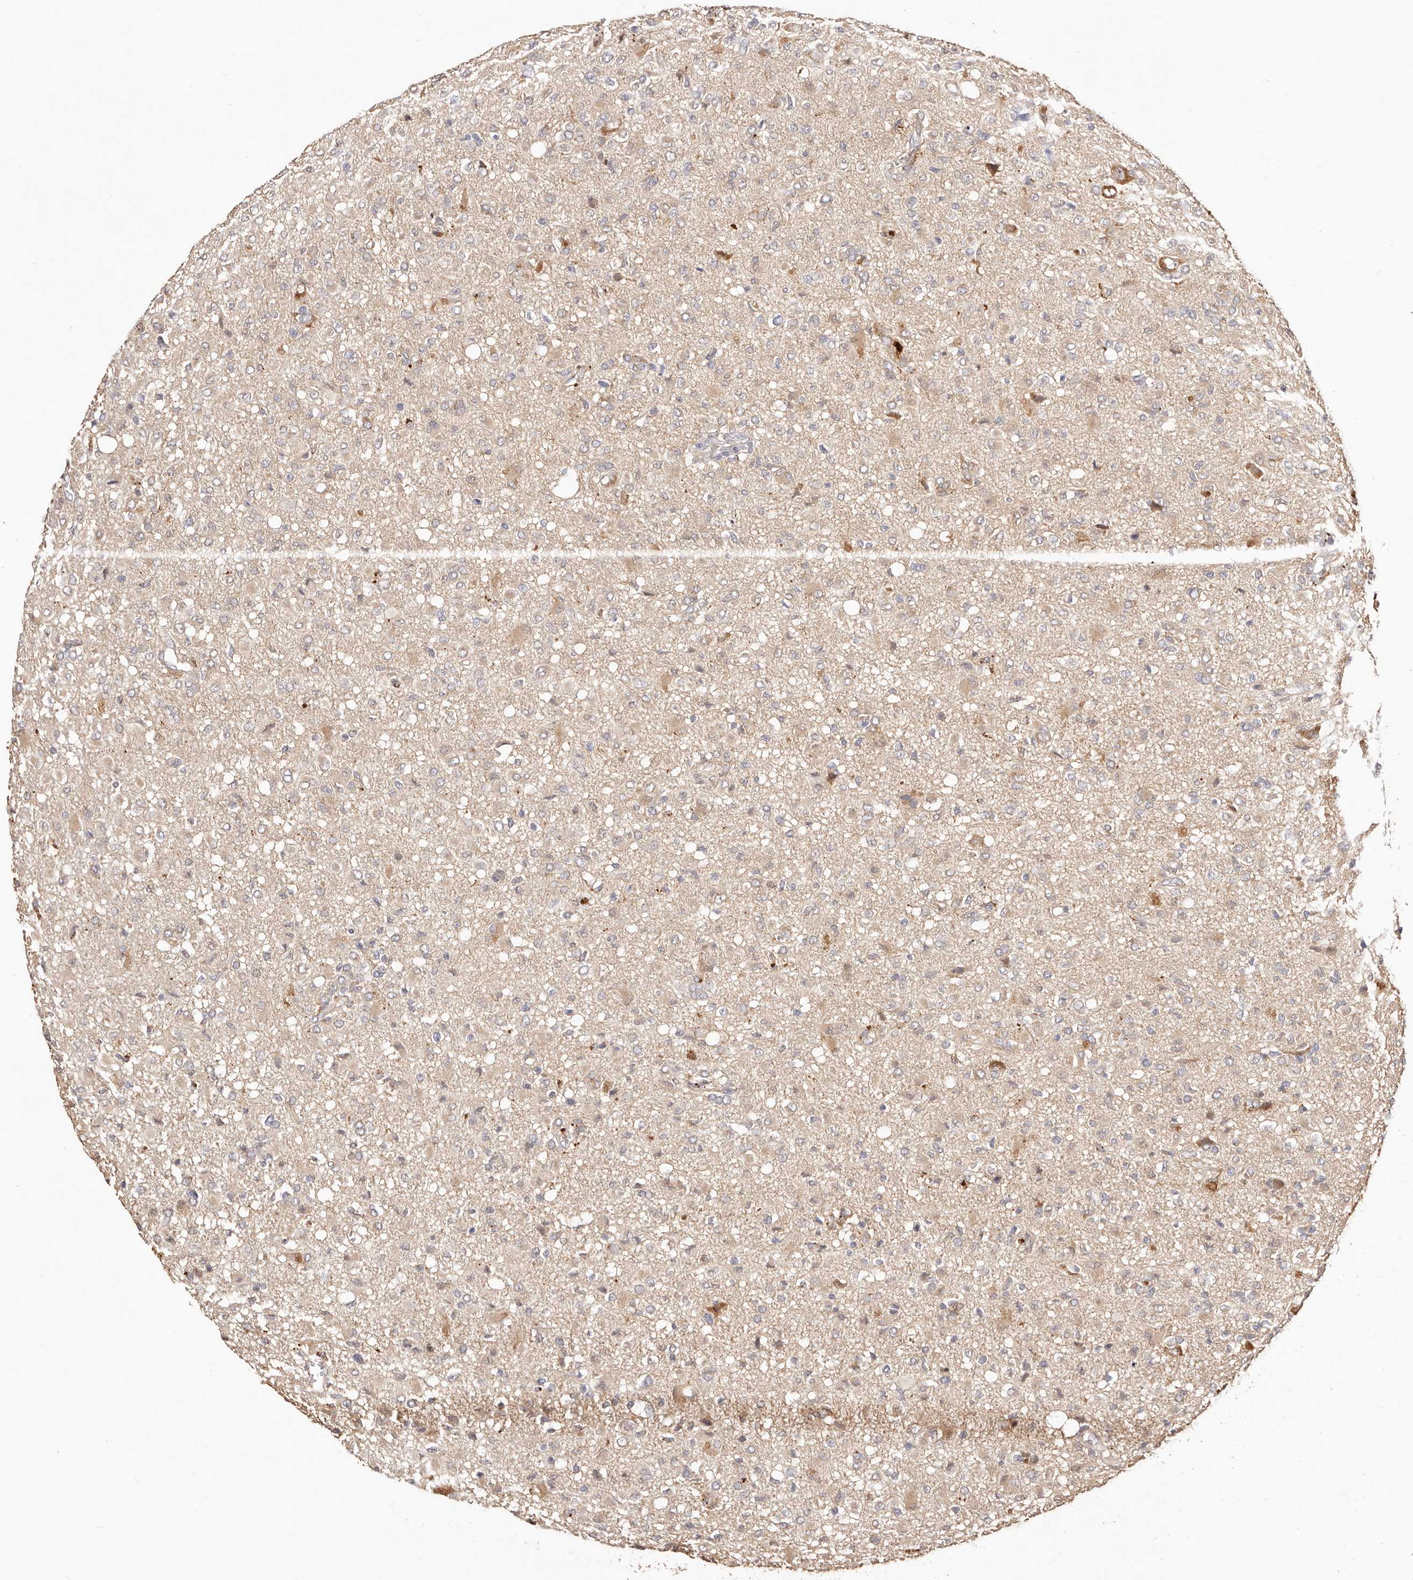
{"staining": {"intensity": "negative", "quantity": "none", "location": "none"}, "tissue": "glioma", "cell_type": "Tumor cells", "image_type": "cancer", "snomed": [{"axis": "morphology", "description": "Glioma, malignant, High grade"}, {"axis": "topography", "description": "Brain"}], "caption": "Photomicrograph shows no protein positivity in tumor cells of malignant glioma (high-grade) tissue. (Stains: DAB IHC with hematoxylin counter stain, Microscopy: brightfield microscopy at high magnification).", "gene": "MAPK1", "patient": {"sex": "female", "age": 57}}